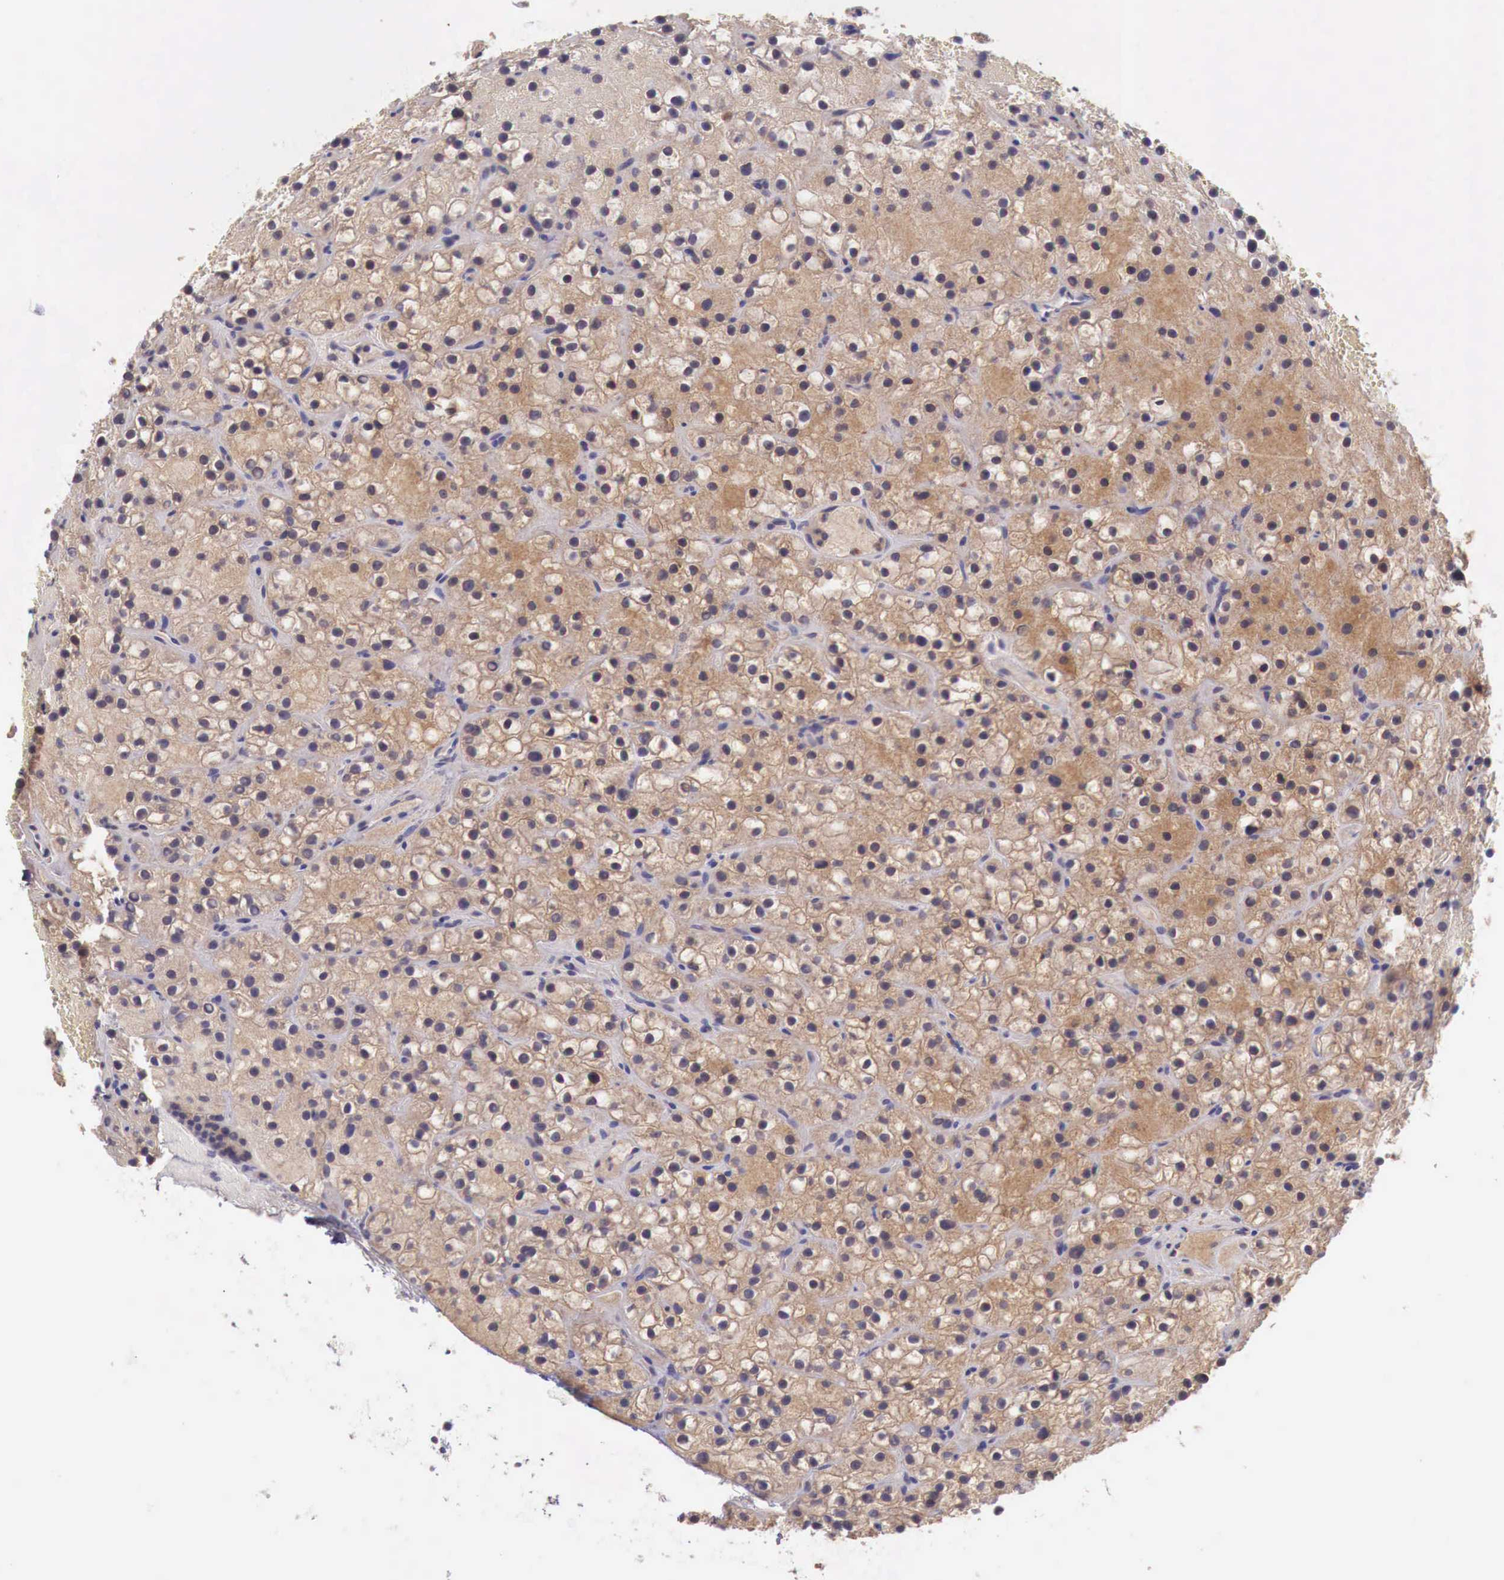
{"staining": {"intensity": "moderate", "quantity": ">75%", "location": "cytoplasmic/membranous"}, "tissue": "parathyroid gland", "cell_type": "Glandular cells", "image_type": "normal", "snomed": [{"axis": "morphology", "description": "Normal tissue, NOS"}, {"axis": "topography", "description": "Parathyroid gland"}], "caption": "This photomicrograph displays normal parathyroid gland stained with IHC to label a protein in brown. The cytoplasmic/membranous of glandular cells show moderate positivity for the protein. Nuclei are counter-stained blue.", "gene": "CHRDL1", "patient": {"sex": "female", "age": 71}}